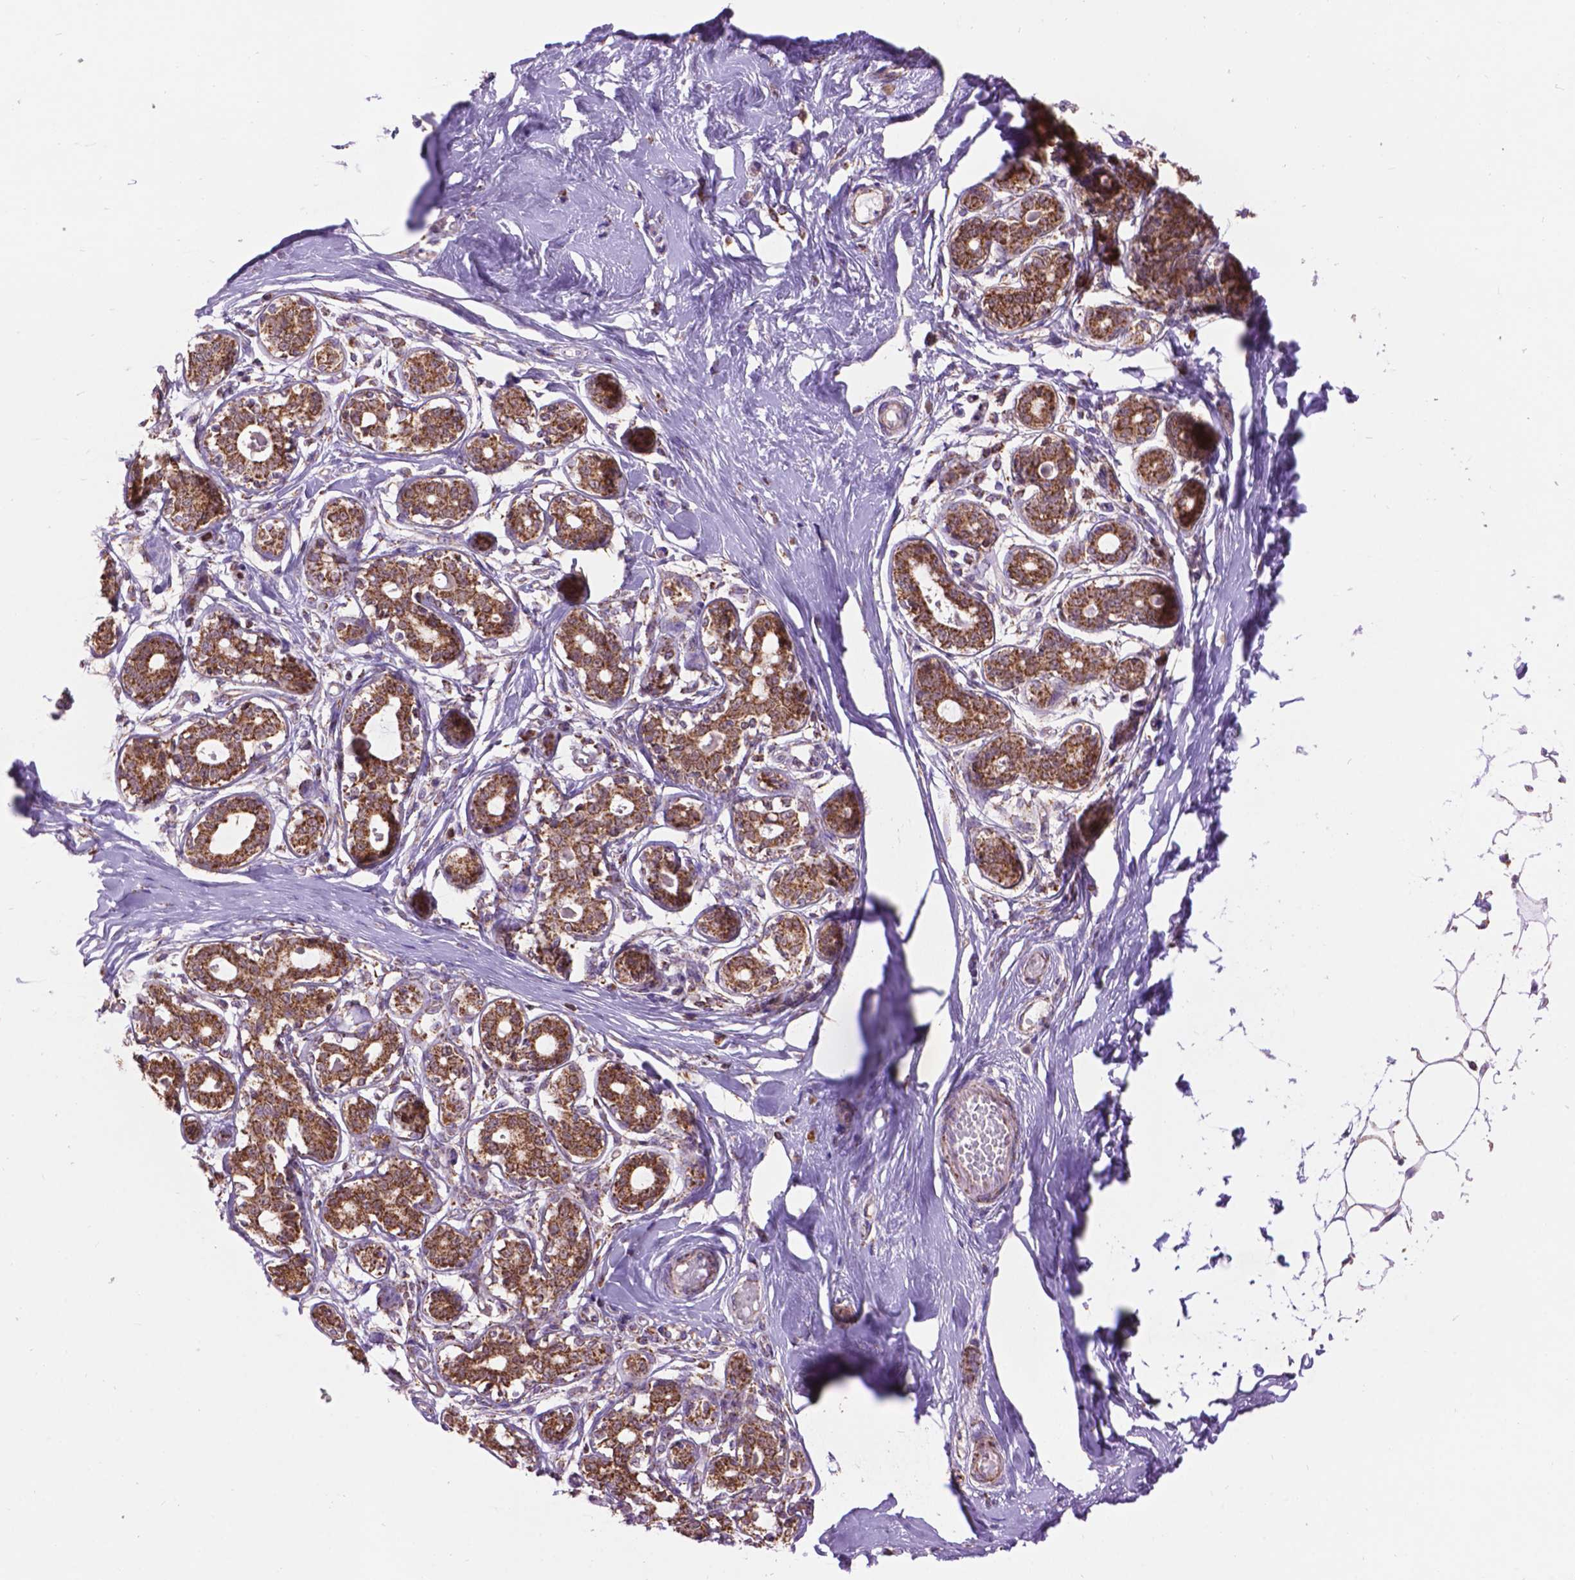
{"staining": {"intensity": "moderate", "quantity": "25%-75%", "location": "cytoplasmic/membranous"}, "tissue": "breast", "cell_type": "Adipocytes", "image_type": "normal", "snomed": [{"axis": "morphology", "description": "Normal tissue, NOS"}, {"axis": "topography", "description": "Skin"}, {"axis": "topography", "description": "Breast"}], "caption": "Brown immunohistochemical staining in normal human breast demonstrates moderate cytoplasmic/membranous expression in approximately 25%-75% of adipocytes. Using DAB (3,3'-diaminobenzidine) (brown) and hematoxylin (blue) stains, captured at high magnification using brightfield microscopy.", "gene": "PYCR3", "patient": {"sex": "female", "age": 43}}